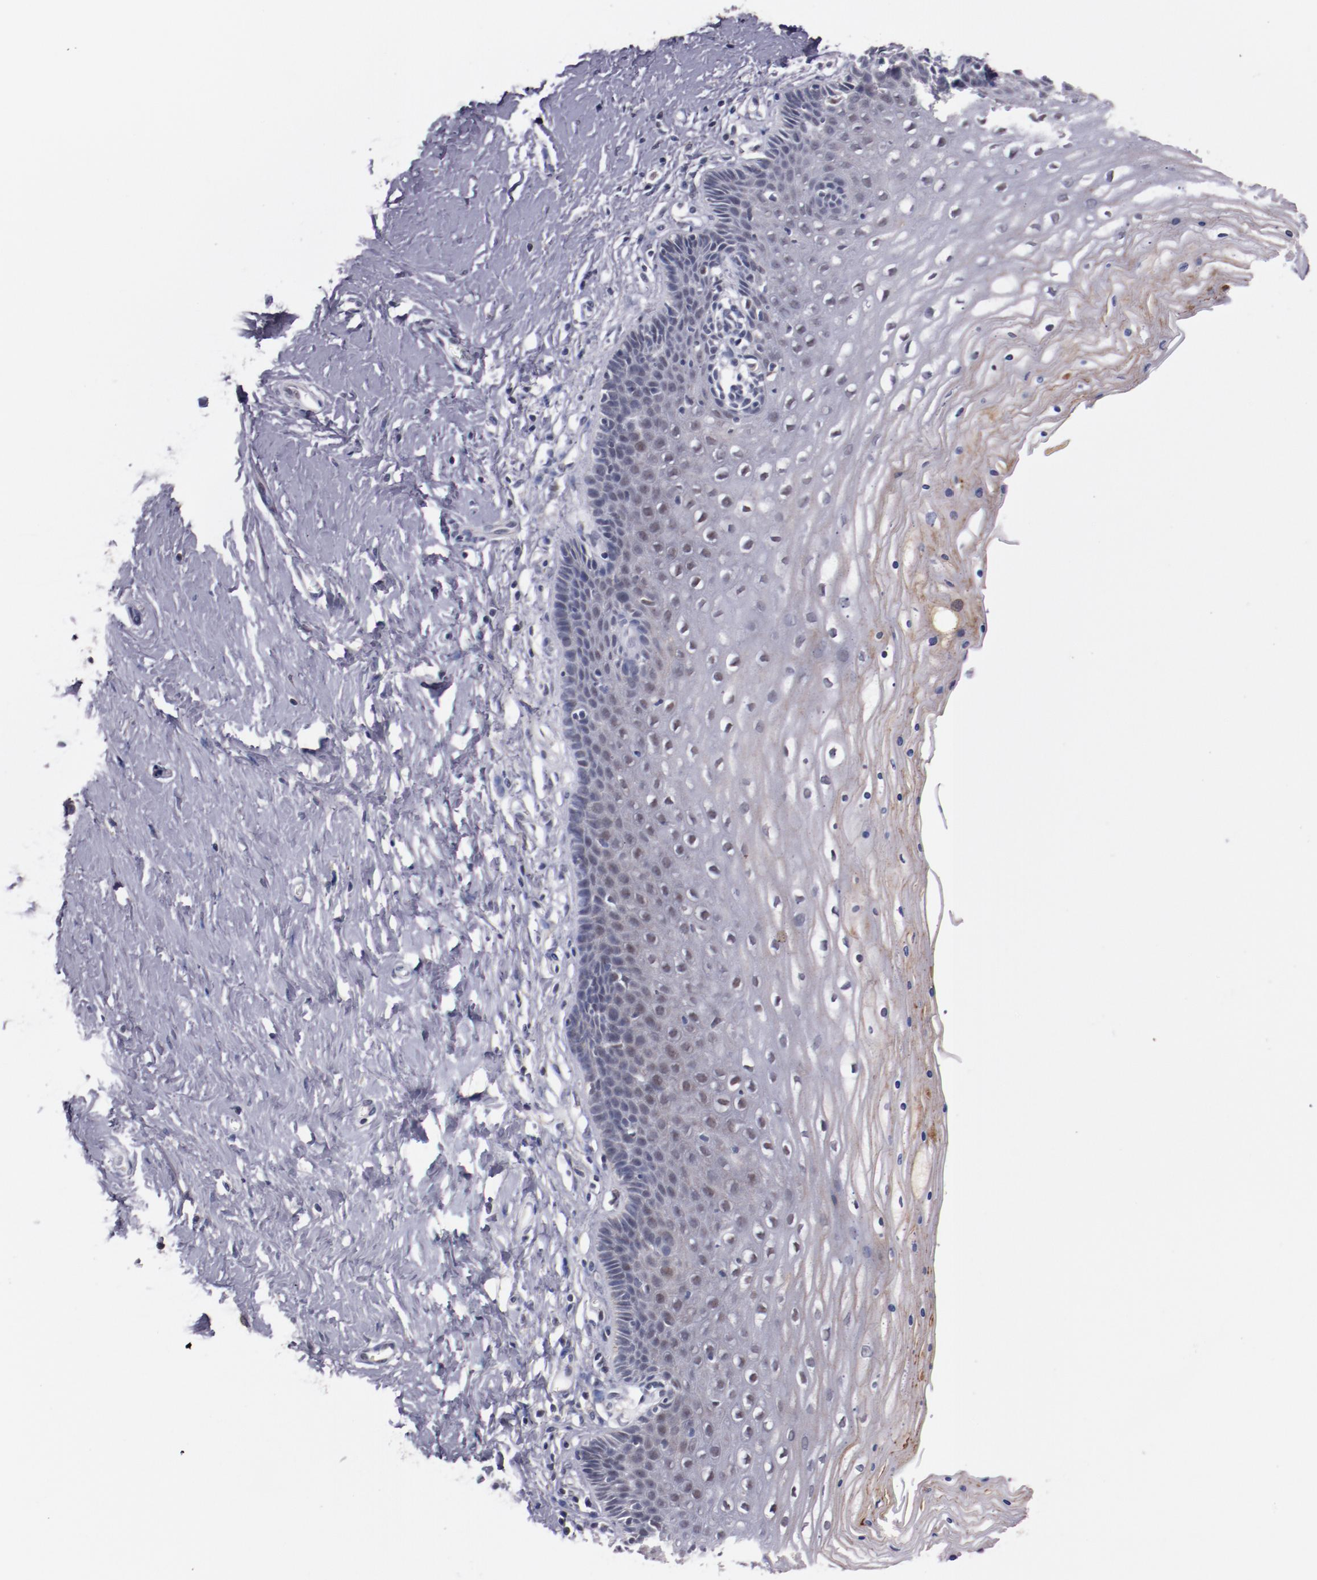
{"staining": {"intensity": "negative", "quantity": "none", "location": "none"}, "tissue": "cervix", "cell_type": "Glandular cells", "image_type": "normal", "snomed": [{"axis": "morphology", "description": "Normal tissue, NOS"}, {"axis": "topography", "description": "Cervix"}], "caption": "IHC photomicrograph of unremarkable cervix: cervix stained with DAB exhibits no significant protein expression in glandular cells.", "gene": "SYP", "patient": {"sex": "female", "age": 39}}